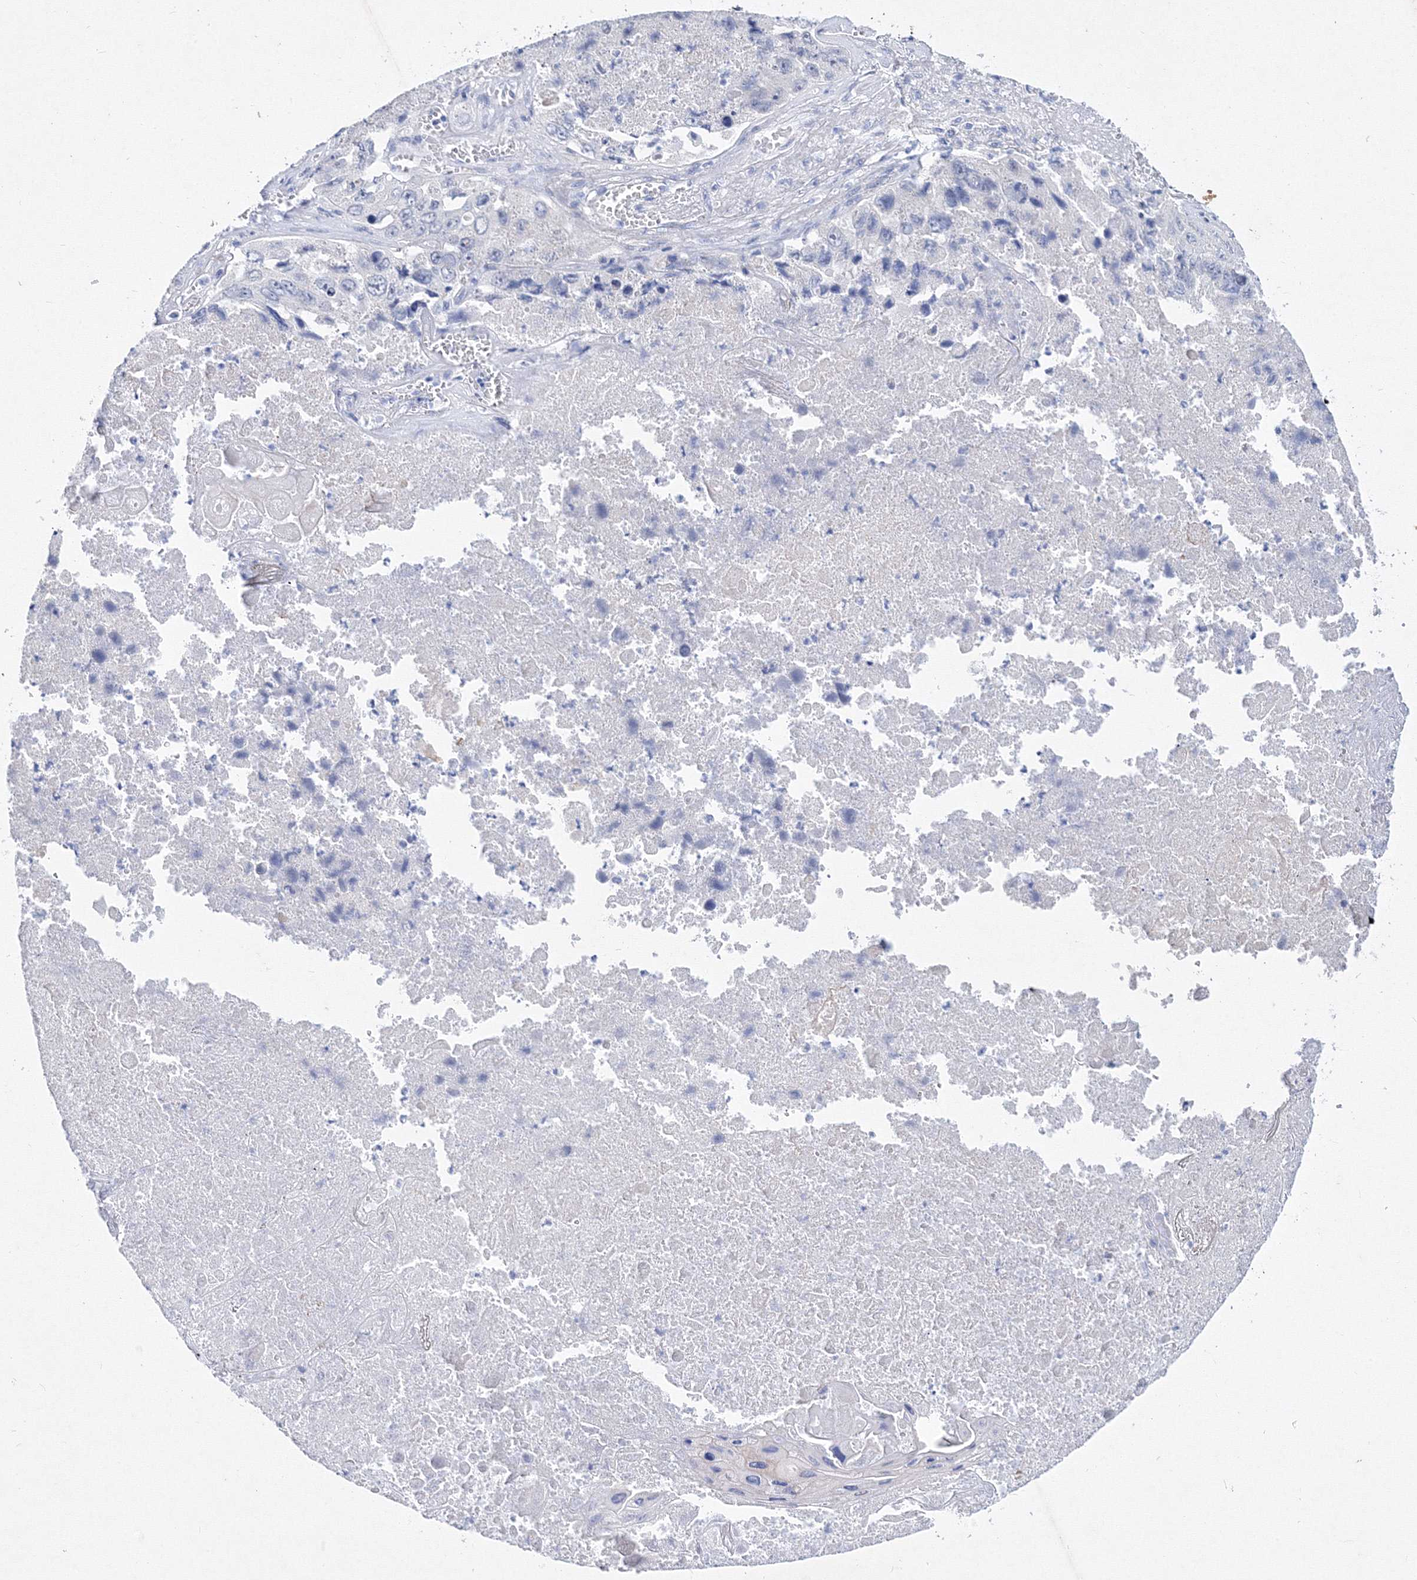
{"staining": {"intensity": "negative", "quantity": "none", "location": "none"}, "tissue": "lung cancer", "cell_type": "Tumor cells", "image_type": "cancer", "snomed": [{"axis": "morphology", "description": "Squamous cell carcinoma, NOS"}, {"axis": "topography", "description": "Lung"}], "caption": "DAB (3,3'-diaminobenzidine) immunohistochemical staining of lung cancer demonstrates no significant expression in tumor cells.", "gene": "GPN1", "patient": {"sex": "male", "age": 61}}